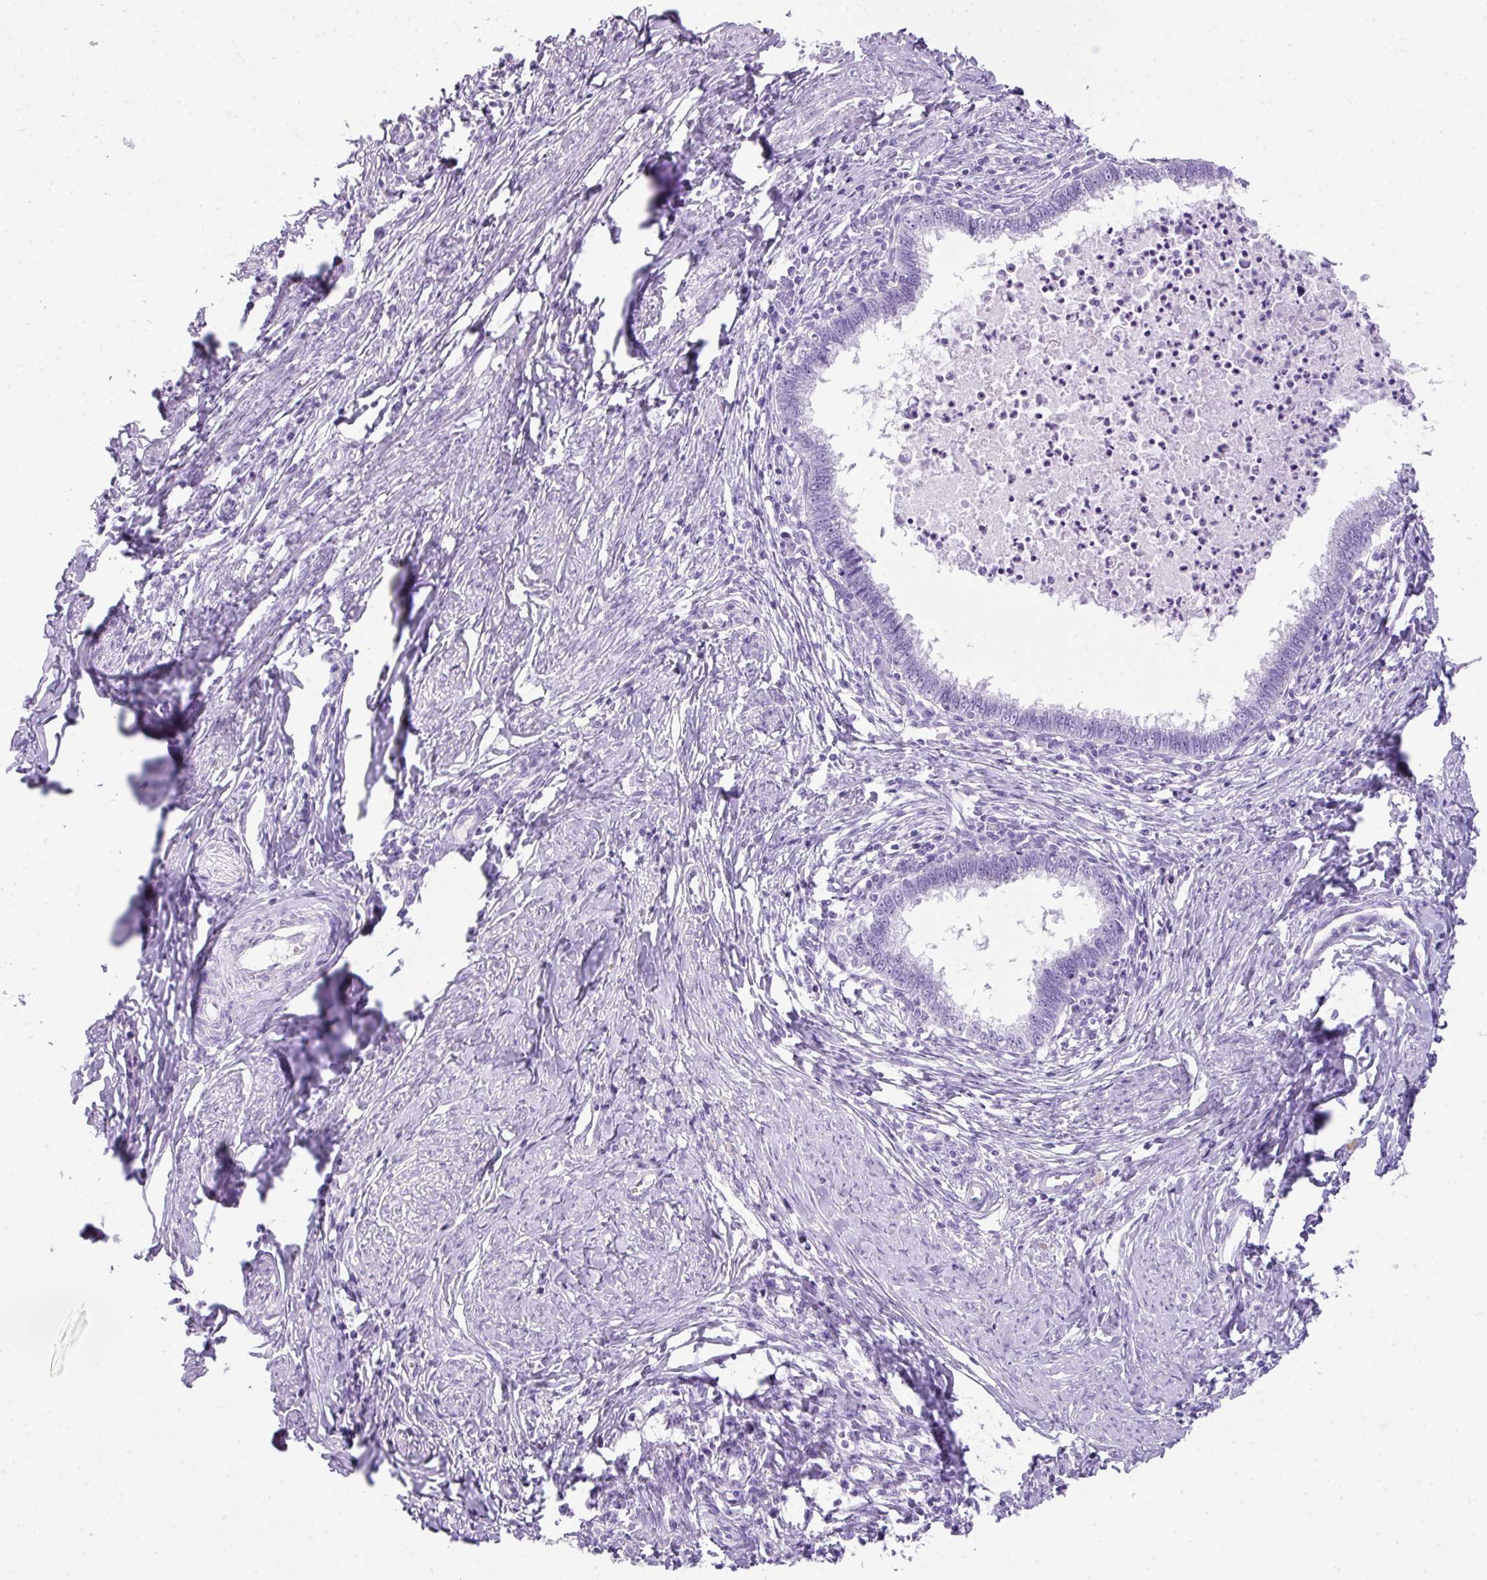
{"staining": {"intensity": "negative", "quantity": "none", "location": "none"}, "tissue": "cervical cancer", "cell_type": "Tumor cells", "image_type": "cancer", "snomed": [{"axis": "morphology", "description": "Adenocarcinoma, NOS"}, {"axis": "topography", "description": "Cervix"}], "caption": "Histopathology image shows no protein staining in tumor cells of adenocarcinoma (cervical) tissue. The staining was performed using DAB to visualize the protein expression in brown, while the nuclei were stained in blue with hematoxylin (Magnification: 20x).", "gene": "TNP1", "patient": {"sex": "female", "age": 36}}